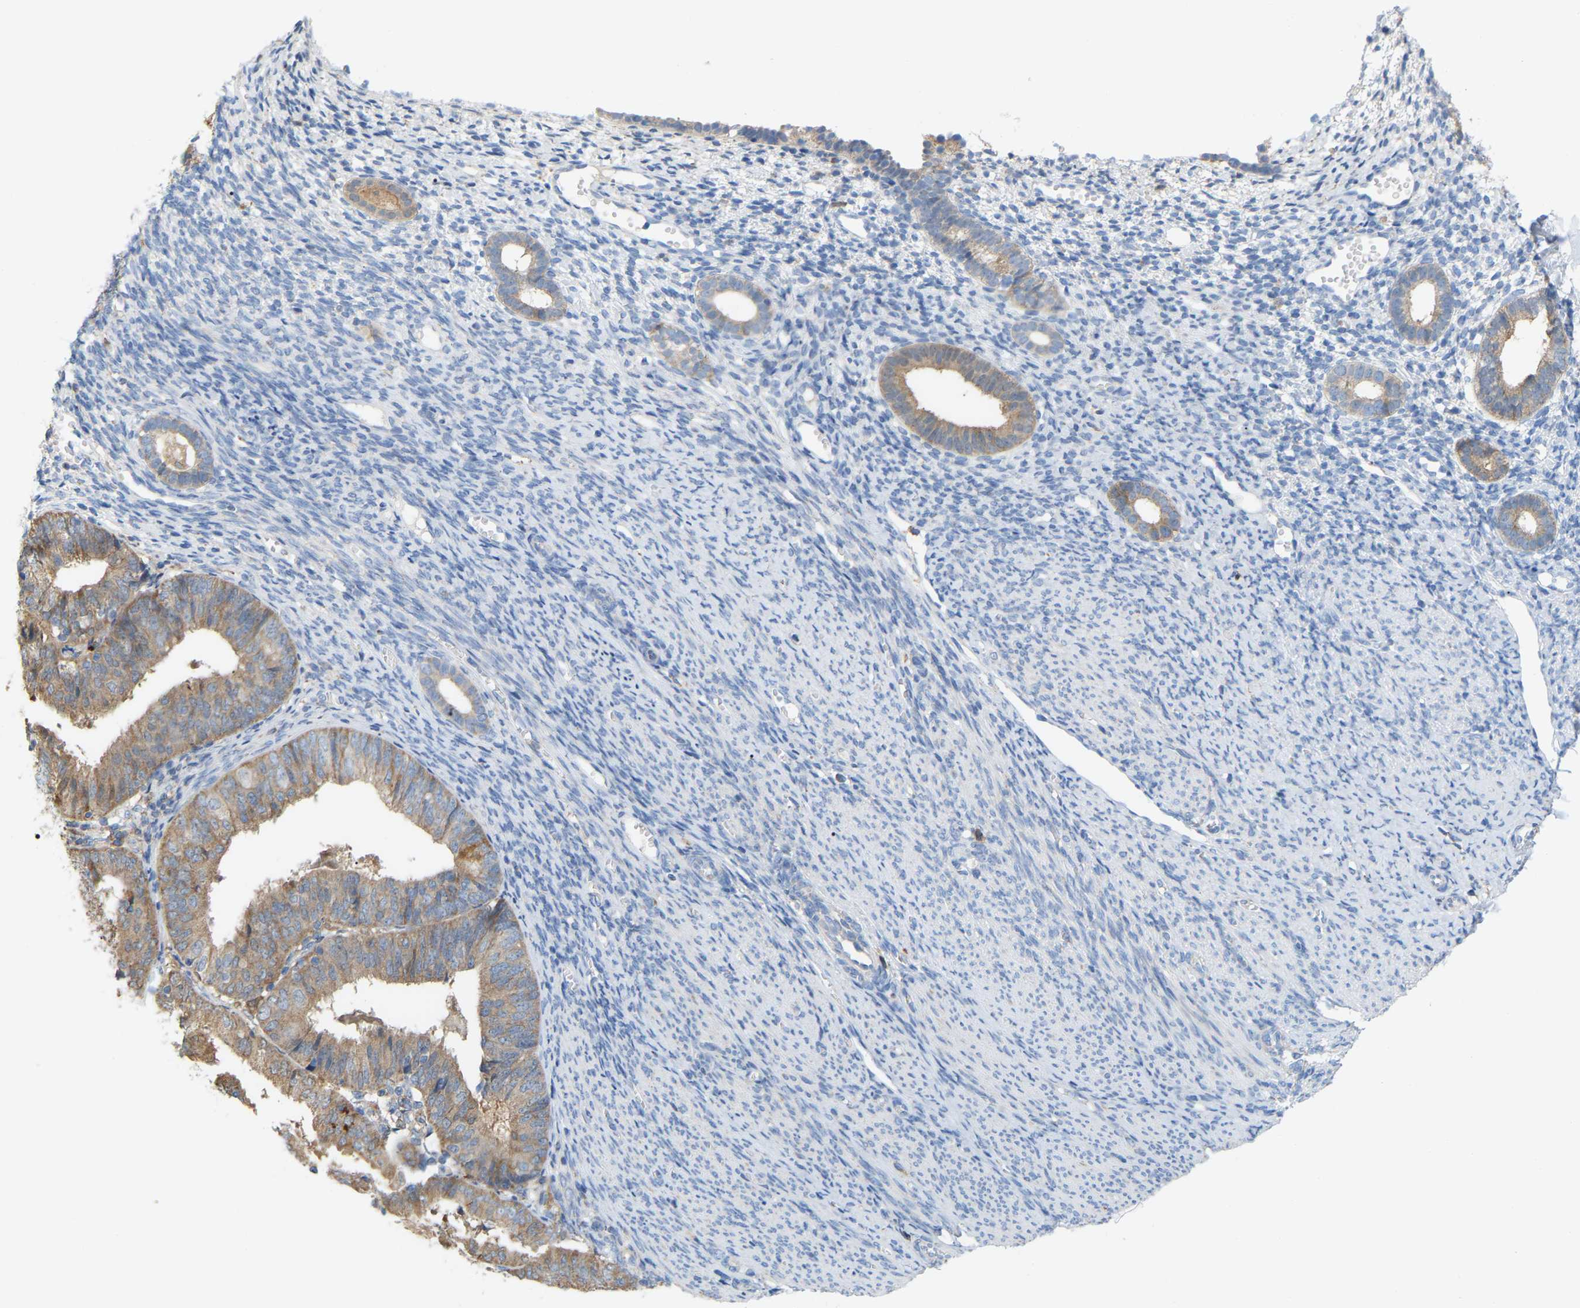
{"staining": {"intensity": "negative", "quantity": "none", "location": "none"}, "tissue": "endometrium", "cell_type": "Cells in endometrial stroma", "image_type": "normal", "snomed": [{"axis": "morphology", "description": "Normal tissue, NOS"}, {"axis": "morphology", "description": "Adenocarcinoma, NOS"}, {"axis": "topography", "description": "Endometrium"}], "caption": "Photomicrograph shows no significant protein expression in cells in endometrial stroma of normal endometrium. Nuclei are stained in blue.", "gene": "CROT", "patient": {"sex": "female", "age": 57}}